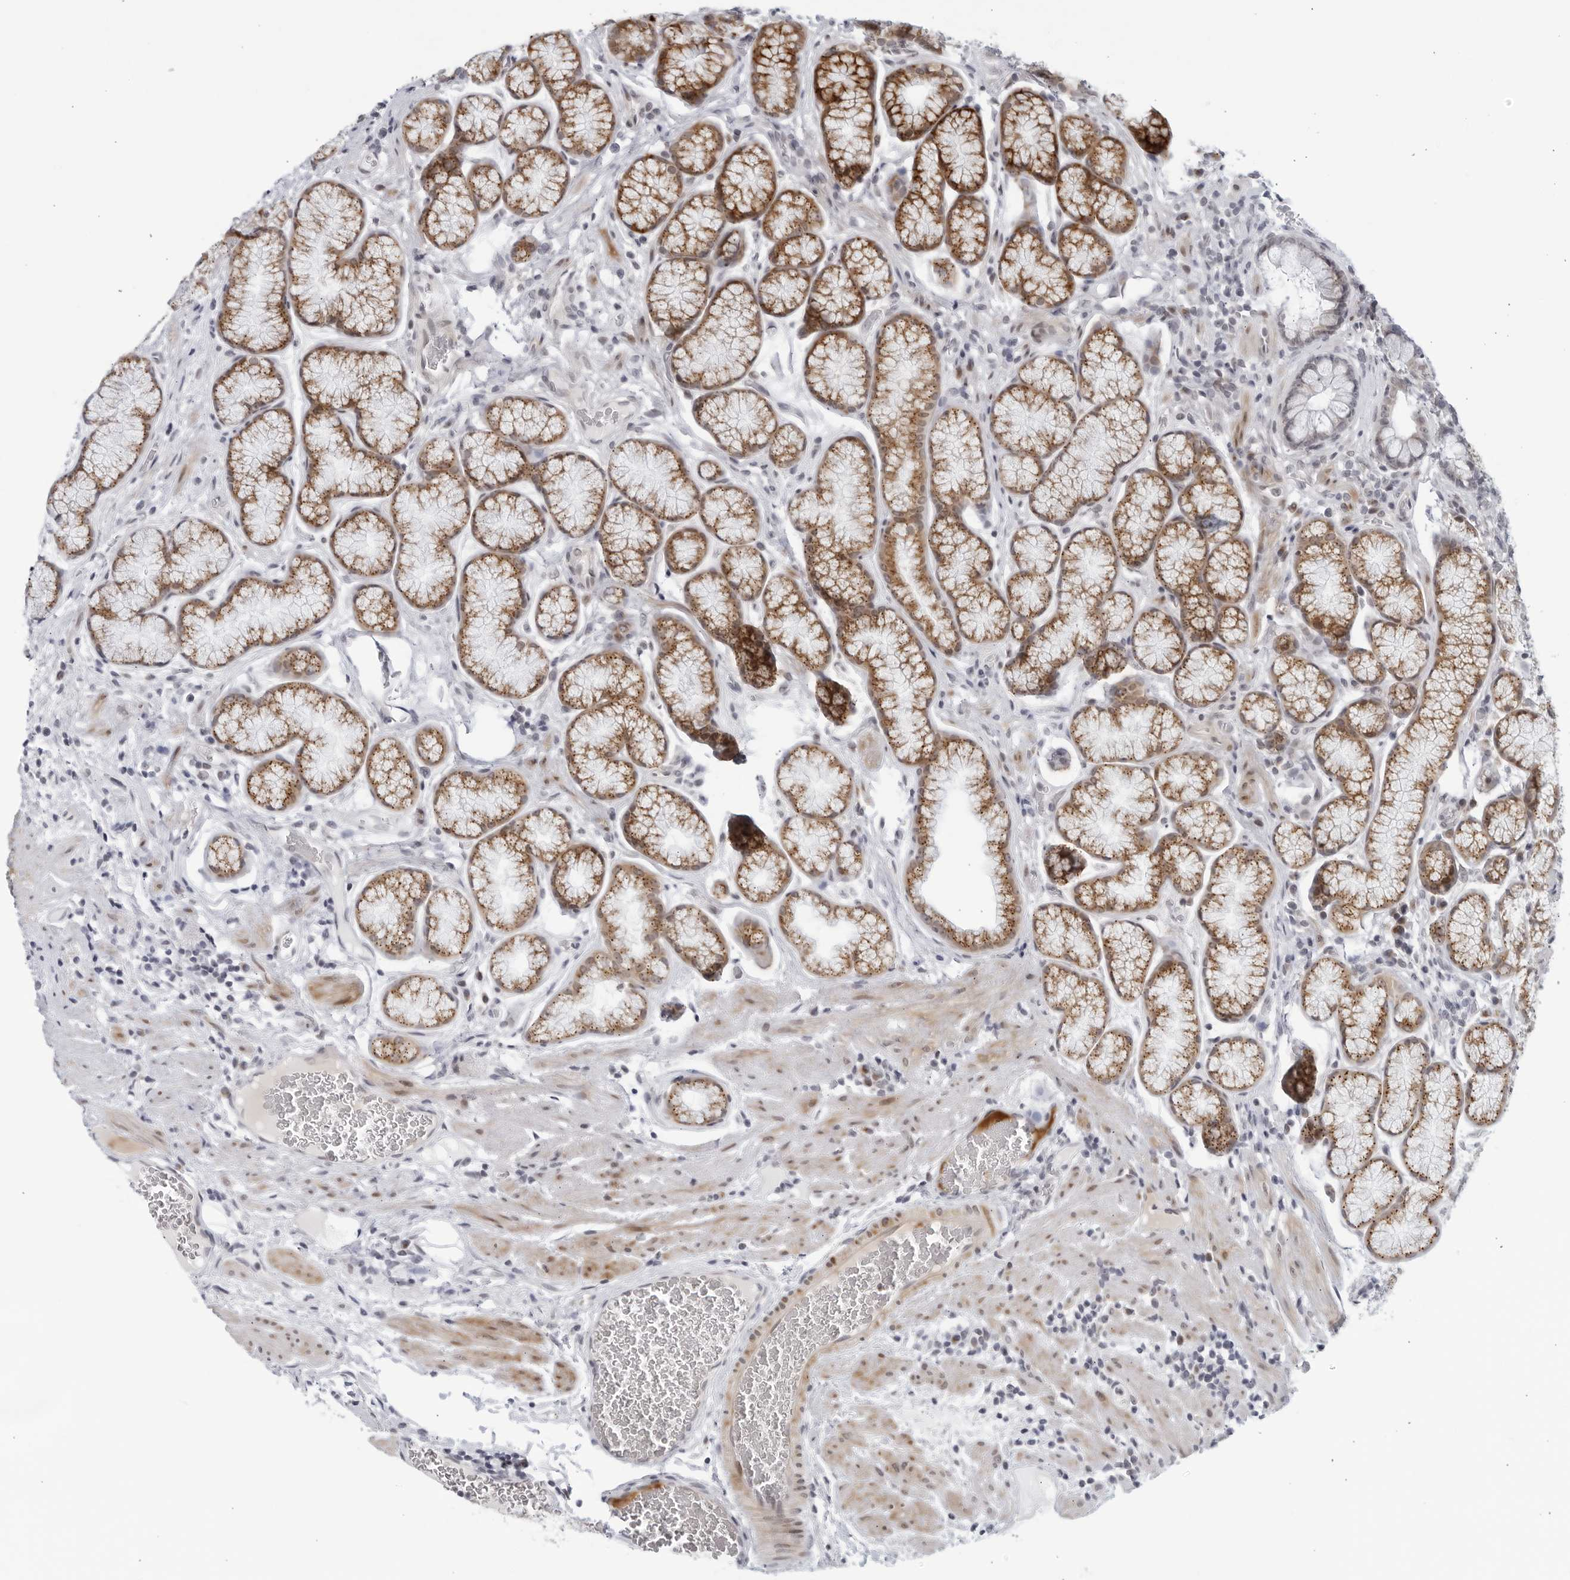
{"staining": {"intensity": "strong", "quantity": "25%-75%", "location": "cytoplasmic/membranous"}, "tissue": "stomach", "cell_type": "Glandular cells", "image_type": "normal", "snomed": [{"axis": "morphology", "description": "Normal tissue, NOS"}, {"axis": "topography", "description": "Stomach"}], "caption": "Strong cytoplasmic/membranous positivity is identified in approximately 25%-75% of glandular cells in benign stomach. The staining was performed using DAB to visualize the protein expression in brown, while the nuclei were stained in blue with hematoxylin (Magnification: 20x).", "gene": "WDTC1", "patient": {"sex": "male", "age": 42}}